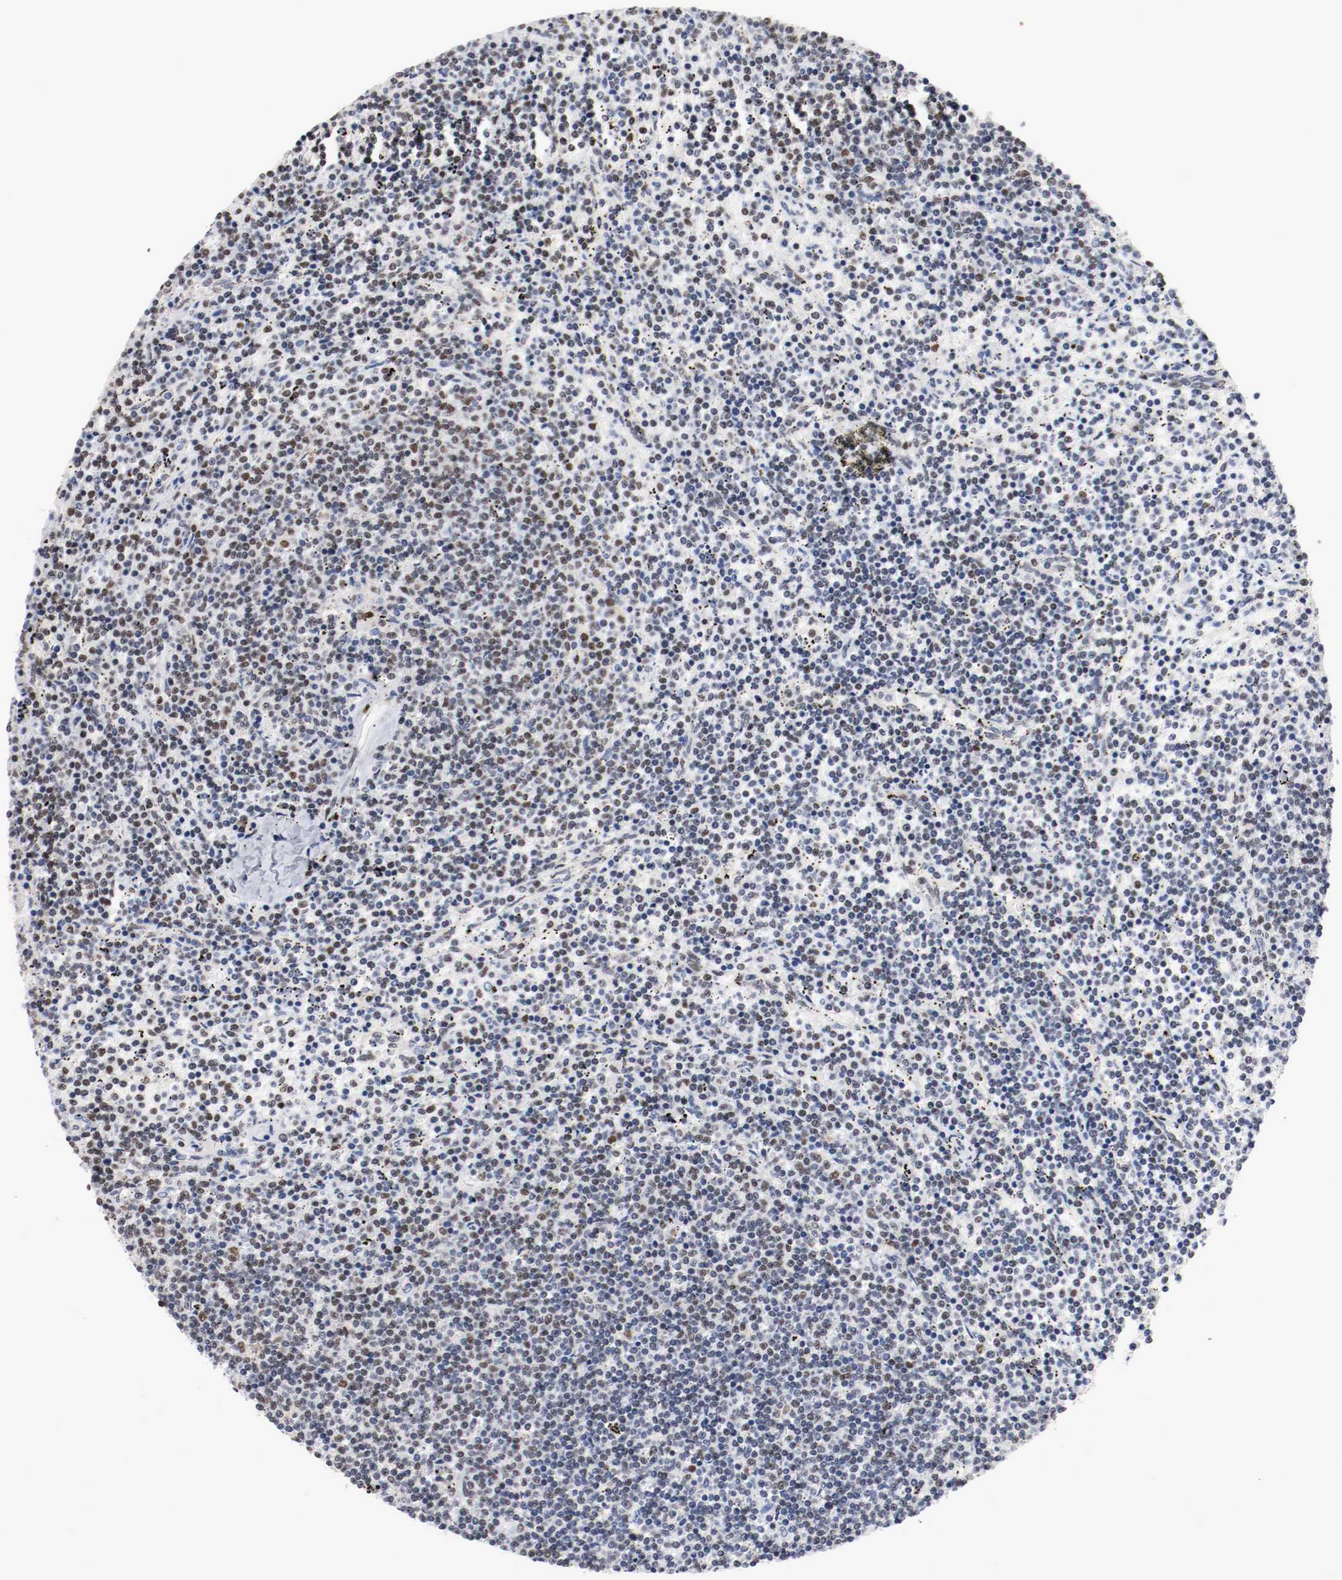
{"staining": {"intensity": "weak", "quantity": "<25%", "location": "nuclear"}, "tissue": "lymphoma", "cell_type": "Tumor cells", "image_type": "cancer", "snomed": [{"axis": "morphology", "description": "Malignant lymphoma, non-Hodgkin's type, Low grade"}, {"axis": "topography", "description": "Spleen"}], "caption": "An IHC photomicrograph of lymphoma is shown. There is no staining in tumor cells of lymphoma.", "gene": "MEF2D", "patient": {"sex": "female", "age": 50}}